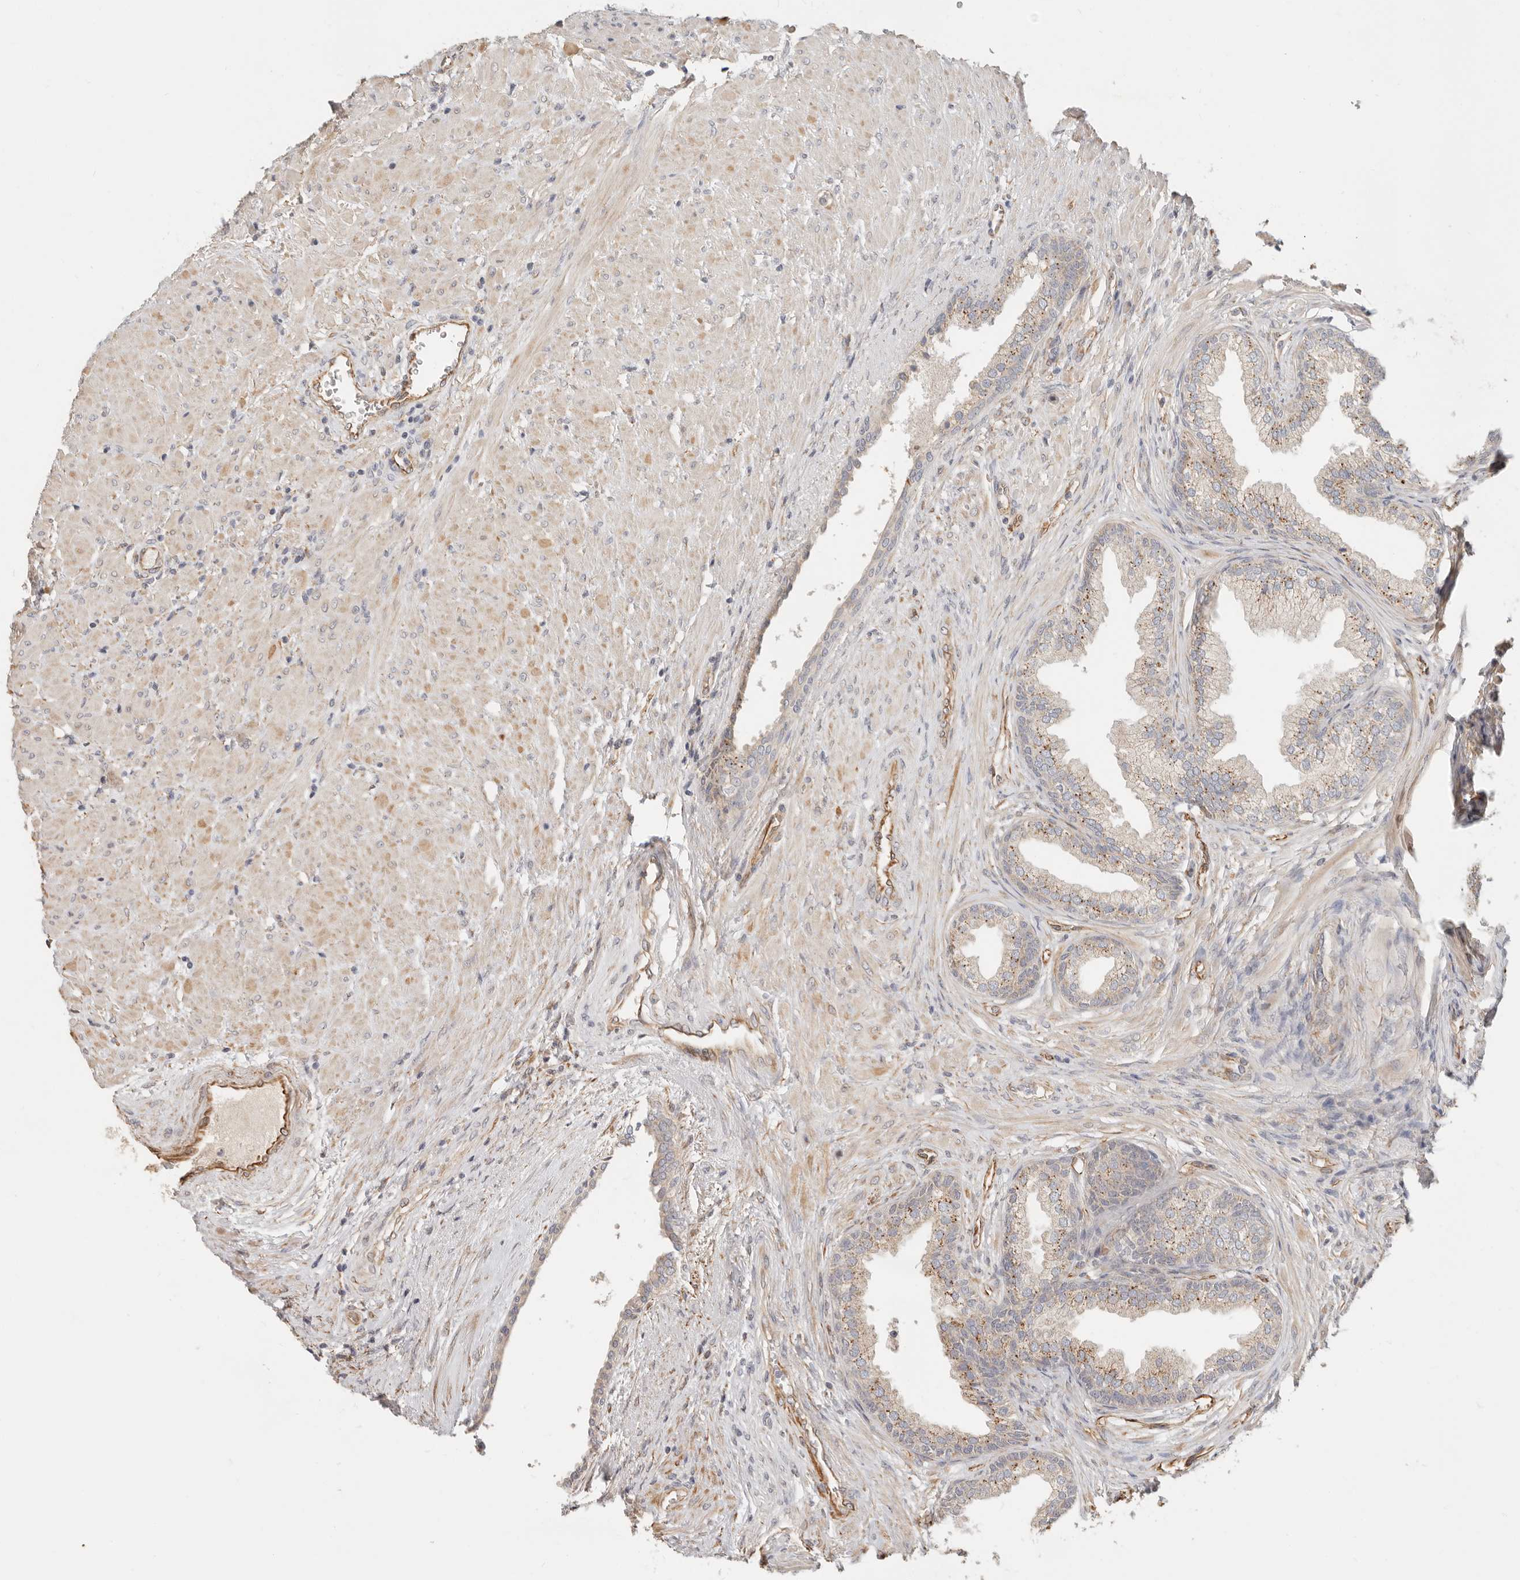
{"staining": {"intensity": "moderate", "quantity": "<25%", "location": "cytoplasmic/membranous"}, "tissue": "prostate", "cell_type": "Glandular cells", "image_type": "normal", "snomed": [{"axis": "morphology", "description": "Normal tissue, NOS"}, {"axis": "topography", "description": "Prostate"}], "caption": "This is a histology image of immunohistochemistry (IHC) staining of benign prostate, which shows moderate expression in the cytoplasmic/membranous of glandular cells.", "gene": "SPRING1", "patient": {"sex": "male", "age": 76}}